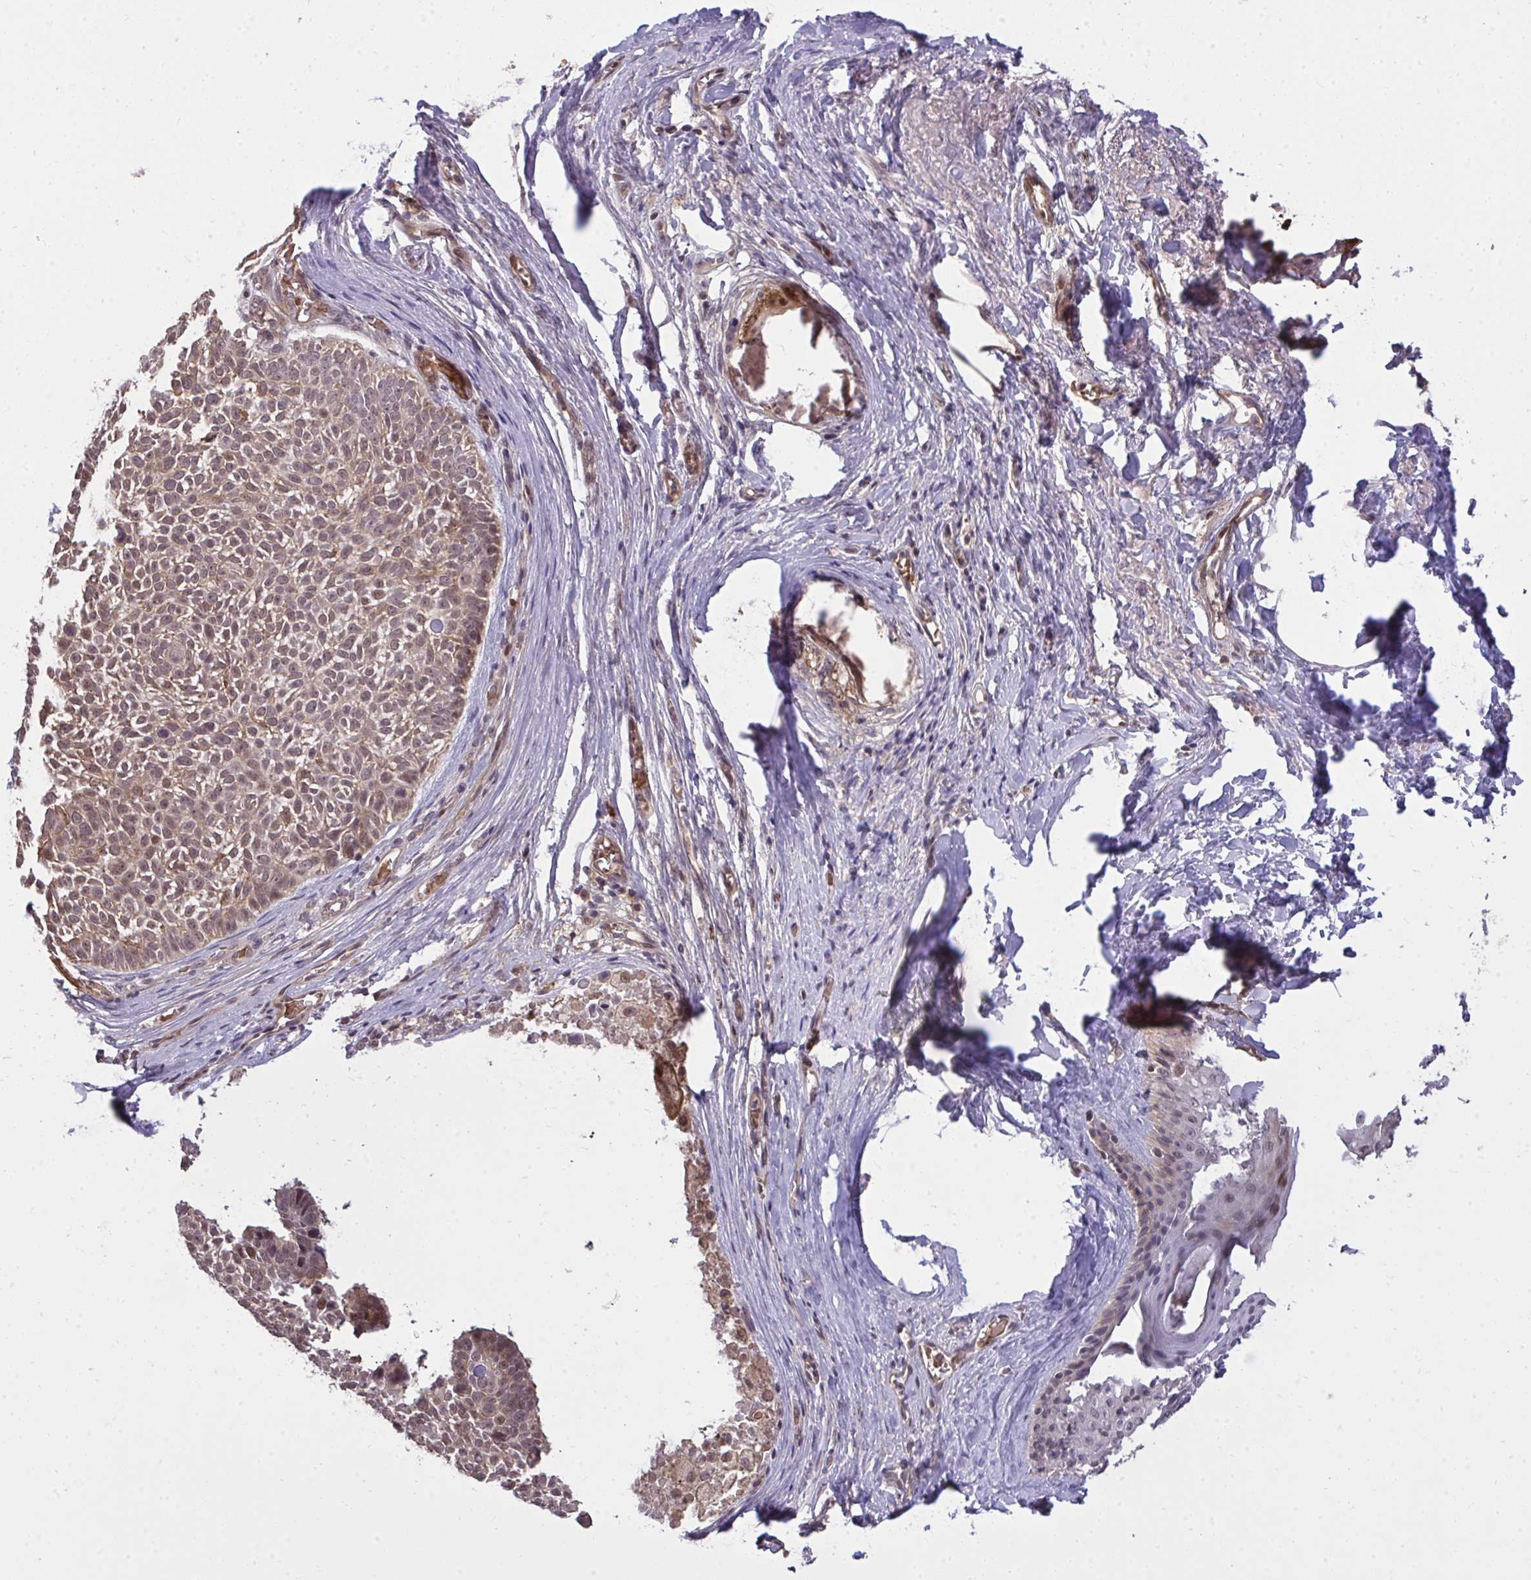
{"staining": {"intensity": "moderate", "quantity": ">75%", "location": "cytoplasmic/membranous,nuclear"}, "tissue": "skin cancer", "cell_type": "Tumor cells", "image_type": "cancer", "snomed": [{"axis": "morphology", "description": "Basal cell carcinoma"}, {"axis": "topography", "description": "Skin"}, {"axis": "topography", "description": "Skin of face"}, {"axis": "topography", "description": "Skin of nose"}], "caption": "DAB (3,3'-diaminobenzidine) immunohistochemical staining of human skin basal cell carcinoma exhibits moderate cytoplasmic/membranous and nuclear protein positivity in about >75% of tumor cells.", "gene": "ZSCAN9", "patient": {"sex": "female", "age": 86}}